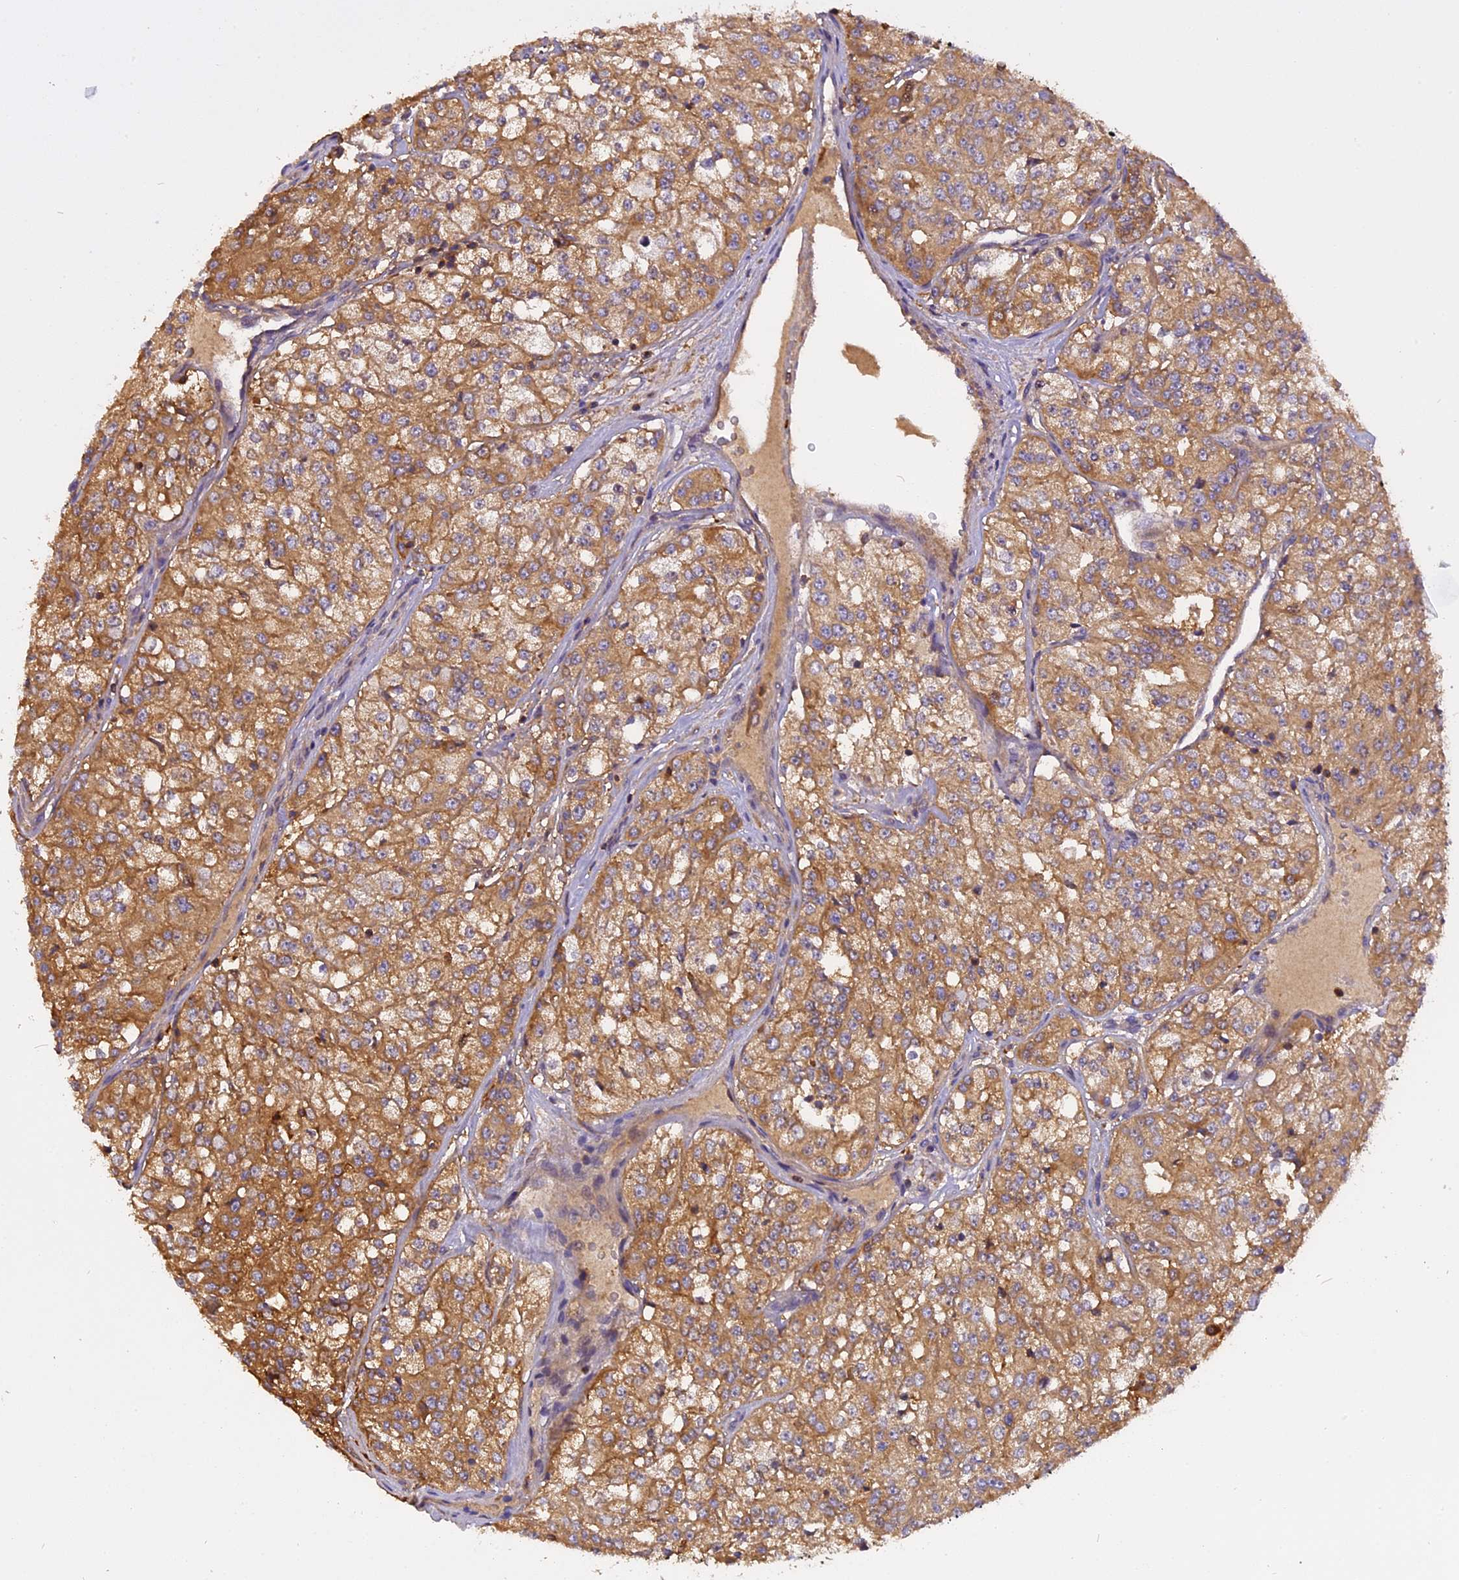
{"staining": {"intensity": "moderate", "quantity": ">75%", "location": "cytoplasmic/membranous"}, "tissue": "renal cancer", "cell_type": "Tumor cells", "image_type": "cancer", "snomed": [{"axis": "morphology", "description": "Adenocarcinoma, NOS"}, {"axis": "topography", "description": "Kidney"}], "caption": "IHC (DAB) staining of human renal adenocarcinoma exhibits moderate cytoplasmic/membranous protein expression in approximately >75% of tumor cells. (brown staining indicates protein expression, while blue staining denotes nuclei).", "gene": "STOML1", "patient": {"sex": "female", "age": 63}}